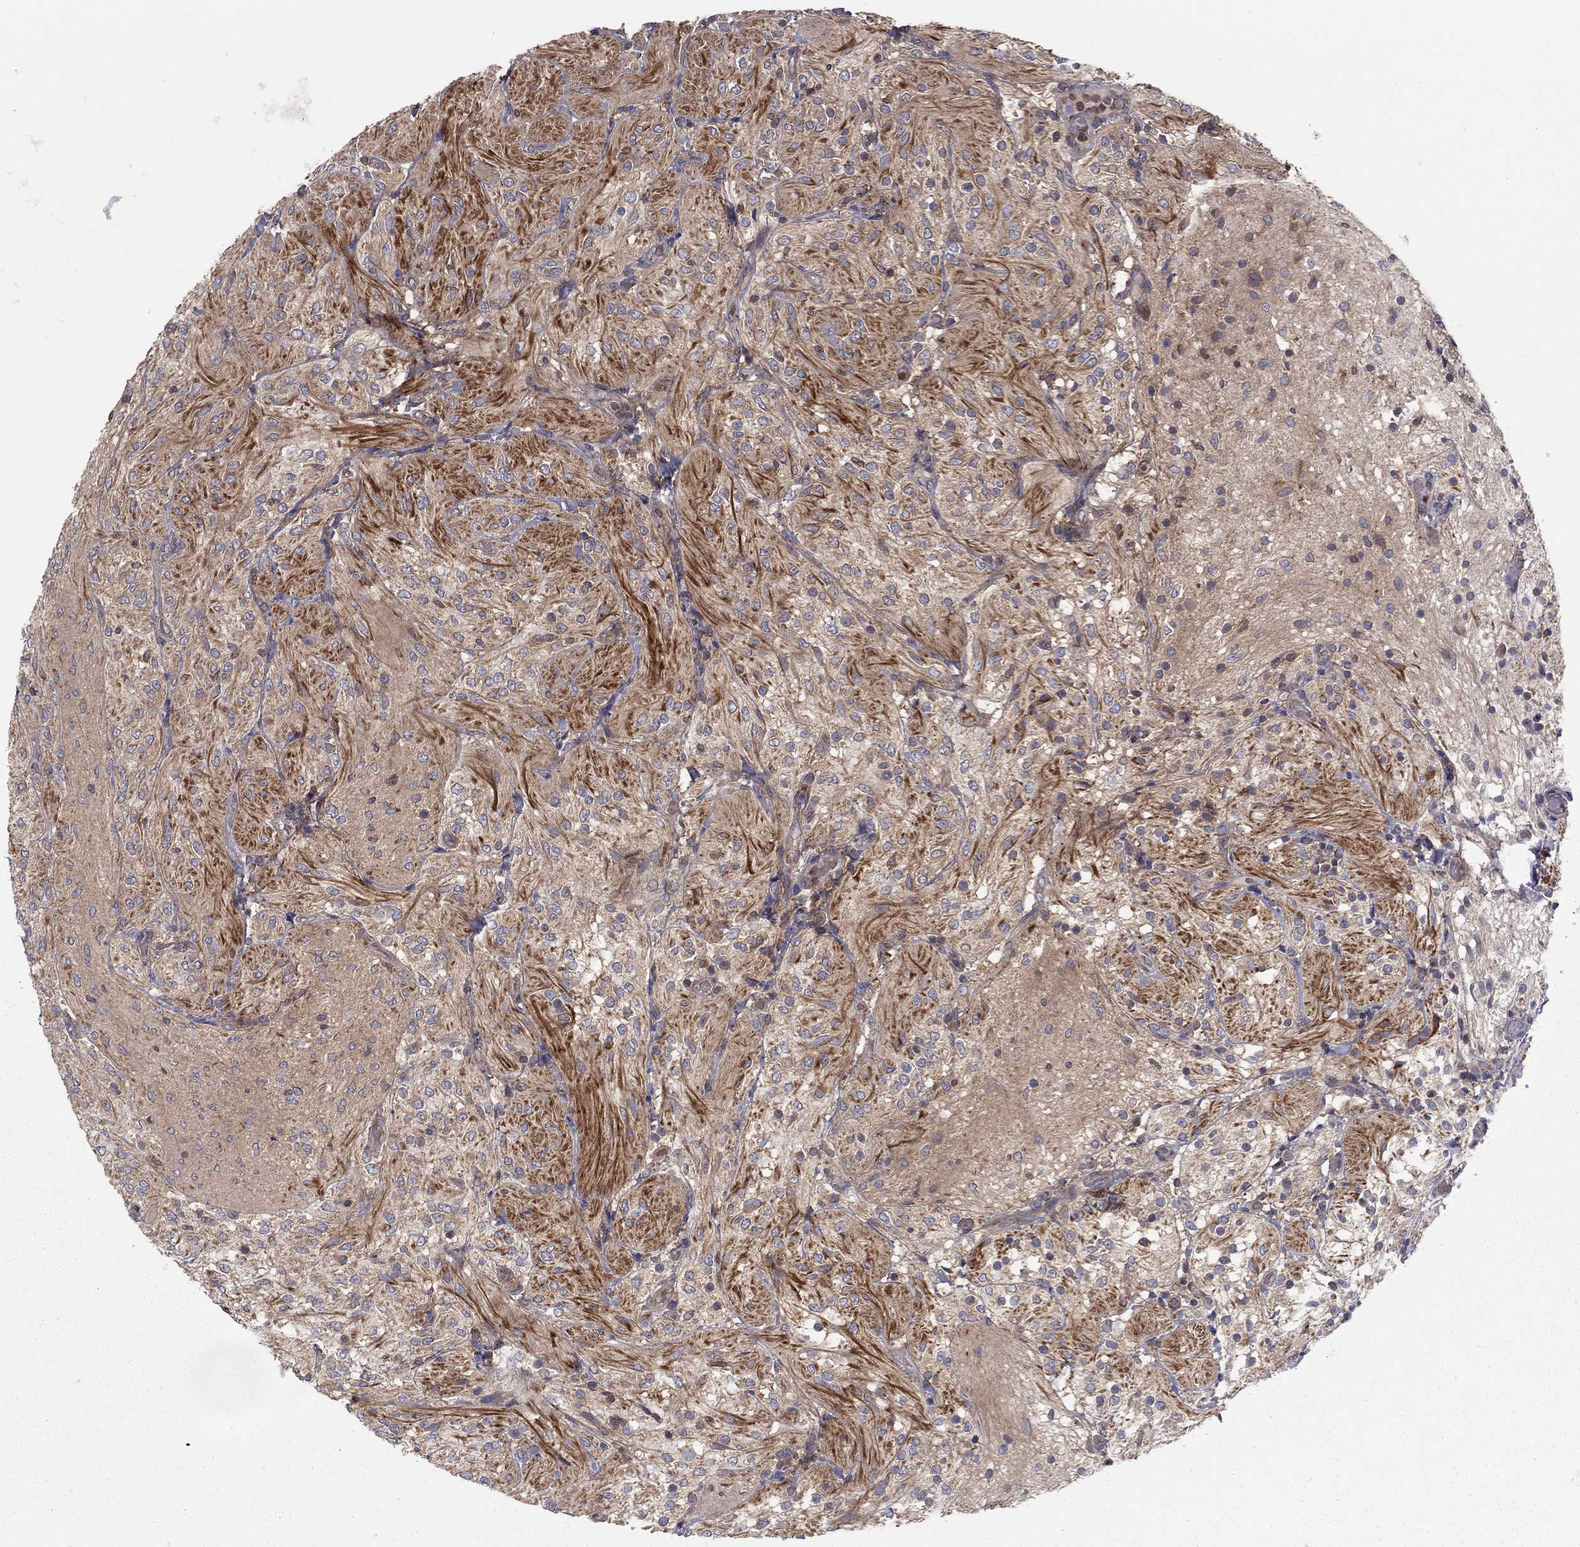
{"staining": {"intensity": "negative", "quantity": "none", "location": "none"}, "tissue": "glioma", "cell_type": "Tumor cells", "image_type": "cancer", "snomed": [{"axis": "morphology", "description": "Glioma, malignant, Low grade"}, {"axis": "topography", "description": "Brain"}], "caption": "Tumor cells show no significant positivity in glioma.", "gene": "RNF123", "patient": {"sex": "male", "age": 3}}